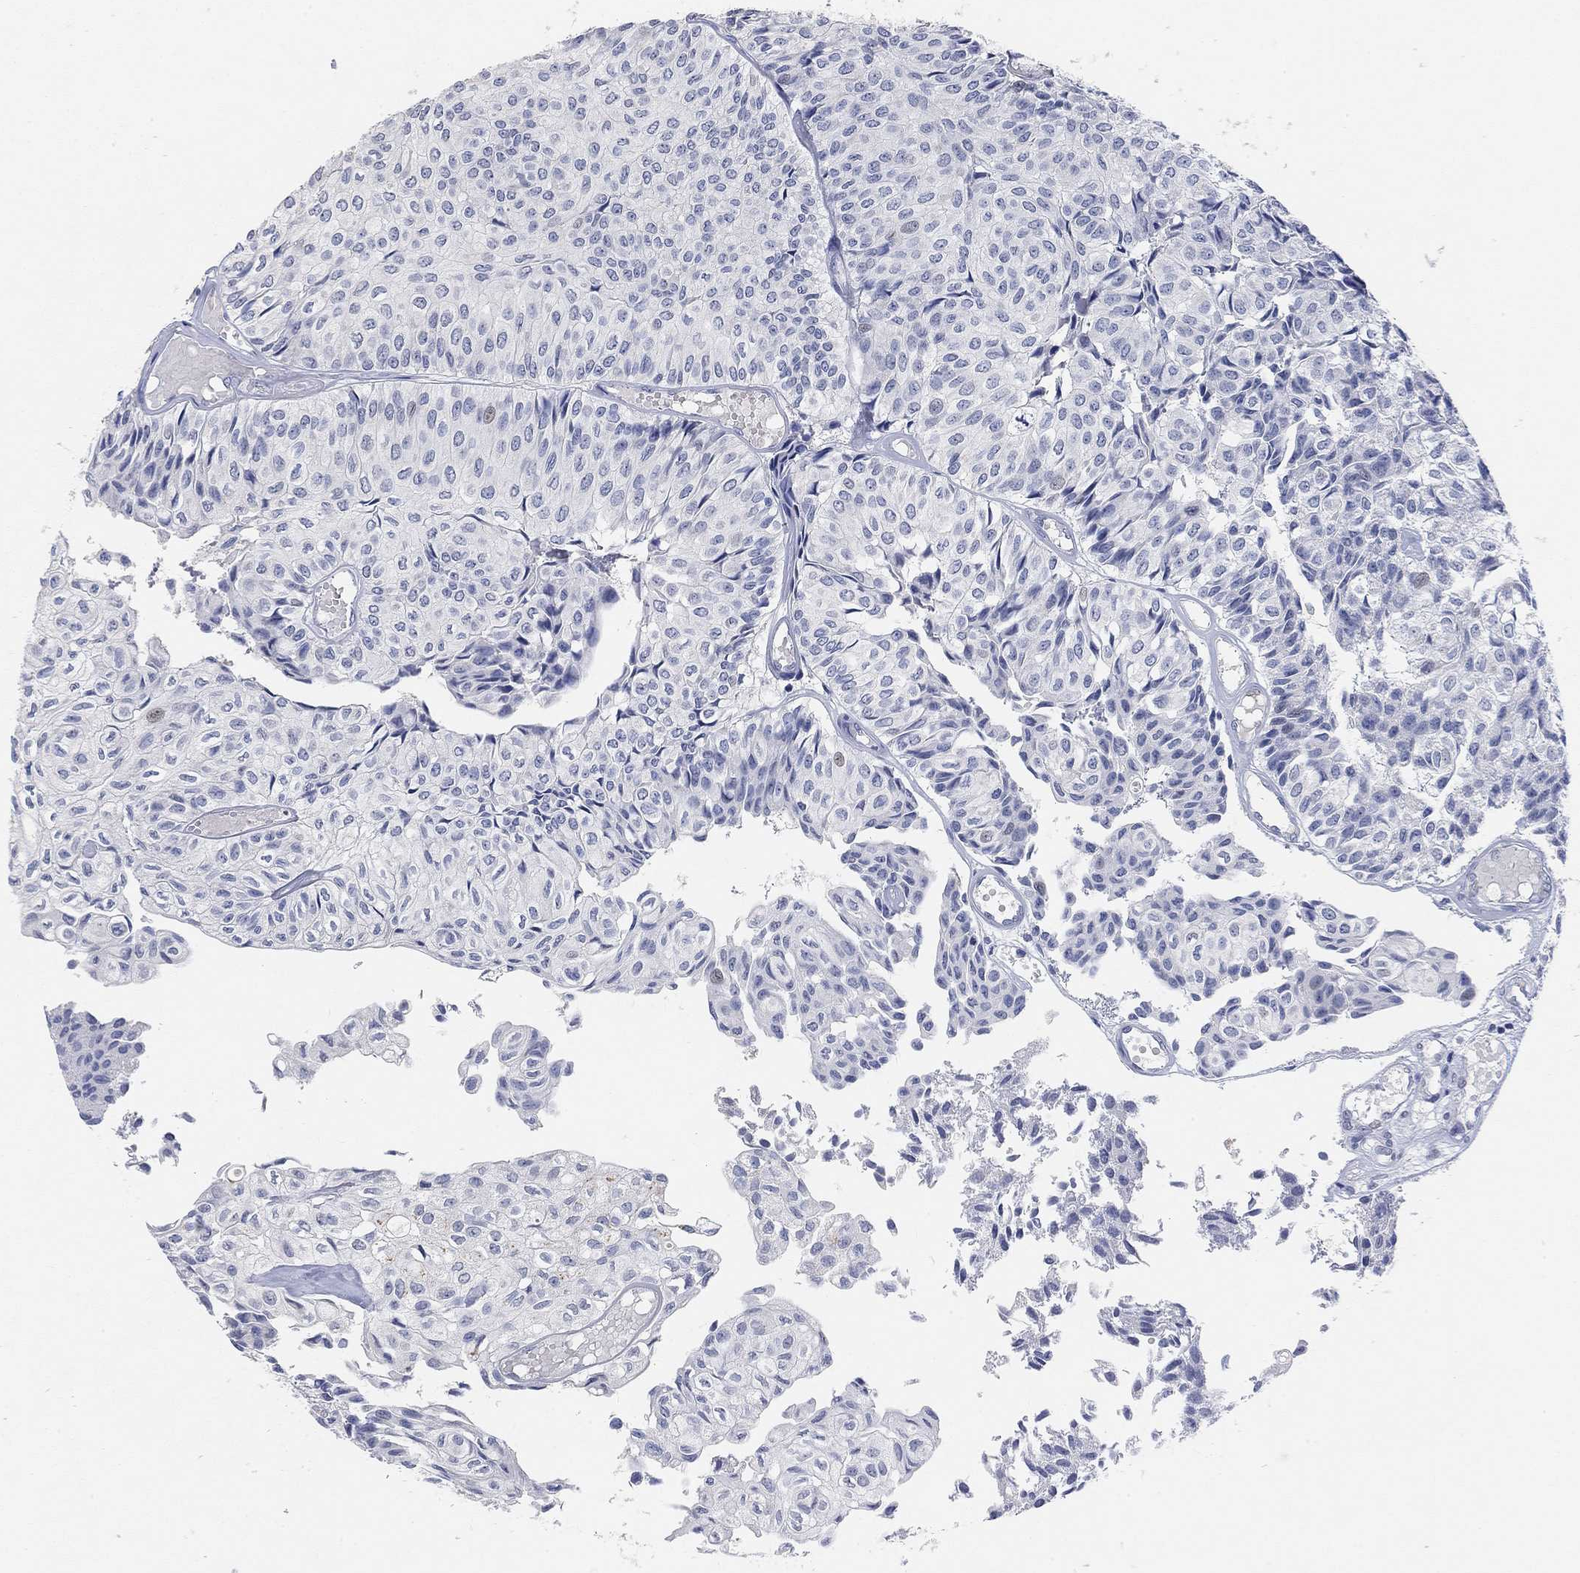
{"staining": {"intensity": "negative", "quantity": "none", "location": "none"}, "tissue": "urothelial cancer", "cell_type": "Tumor cells", "image_type": "cancer", "snomed": [{"axis": "morphology", "description": "Urothelial carcinoma, Low grade"}, {"axis": "topography", "description": "Urinary bladder"}], "caption": "IHC photomicrograph of neoplastic tissue: urothelial cancer stained with DAB demonstrates no significant protein positivity in tumor cells.", "gene": "VAT1L", "patient": {"sex": "male", "age": 89}}